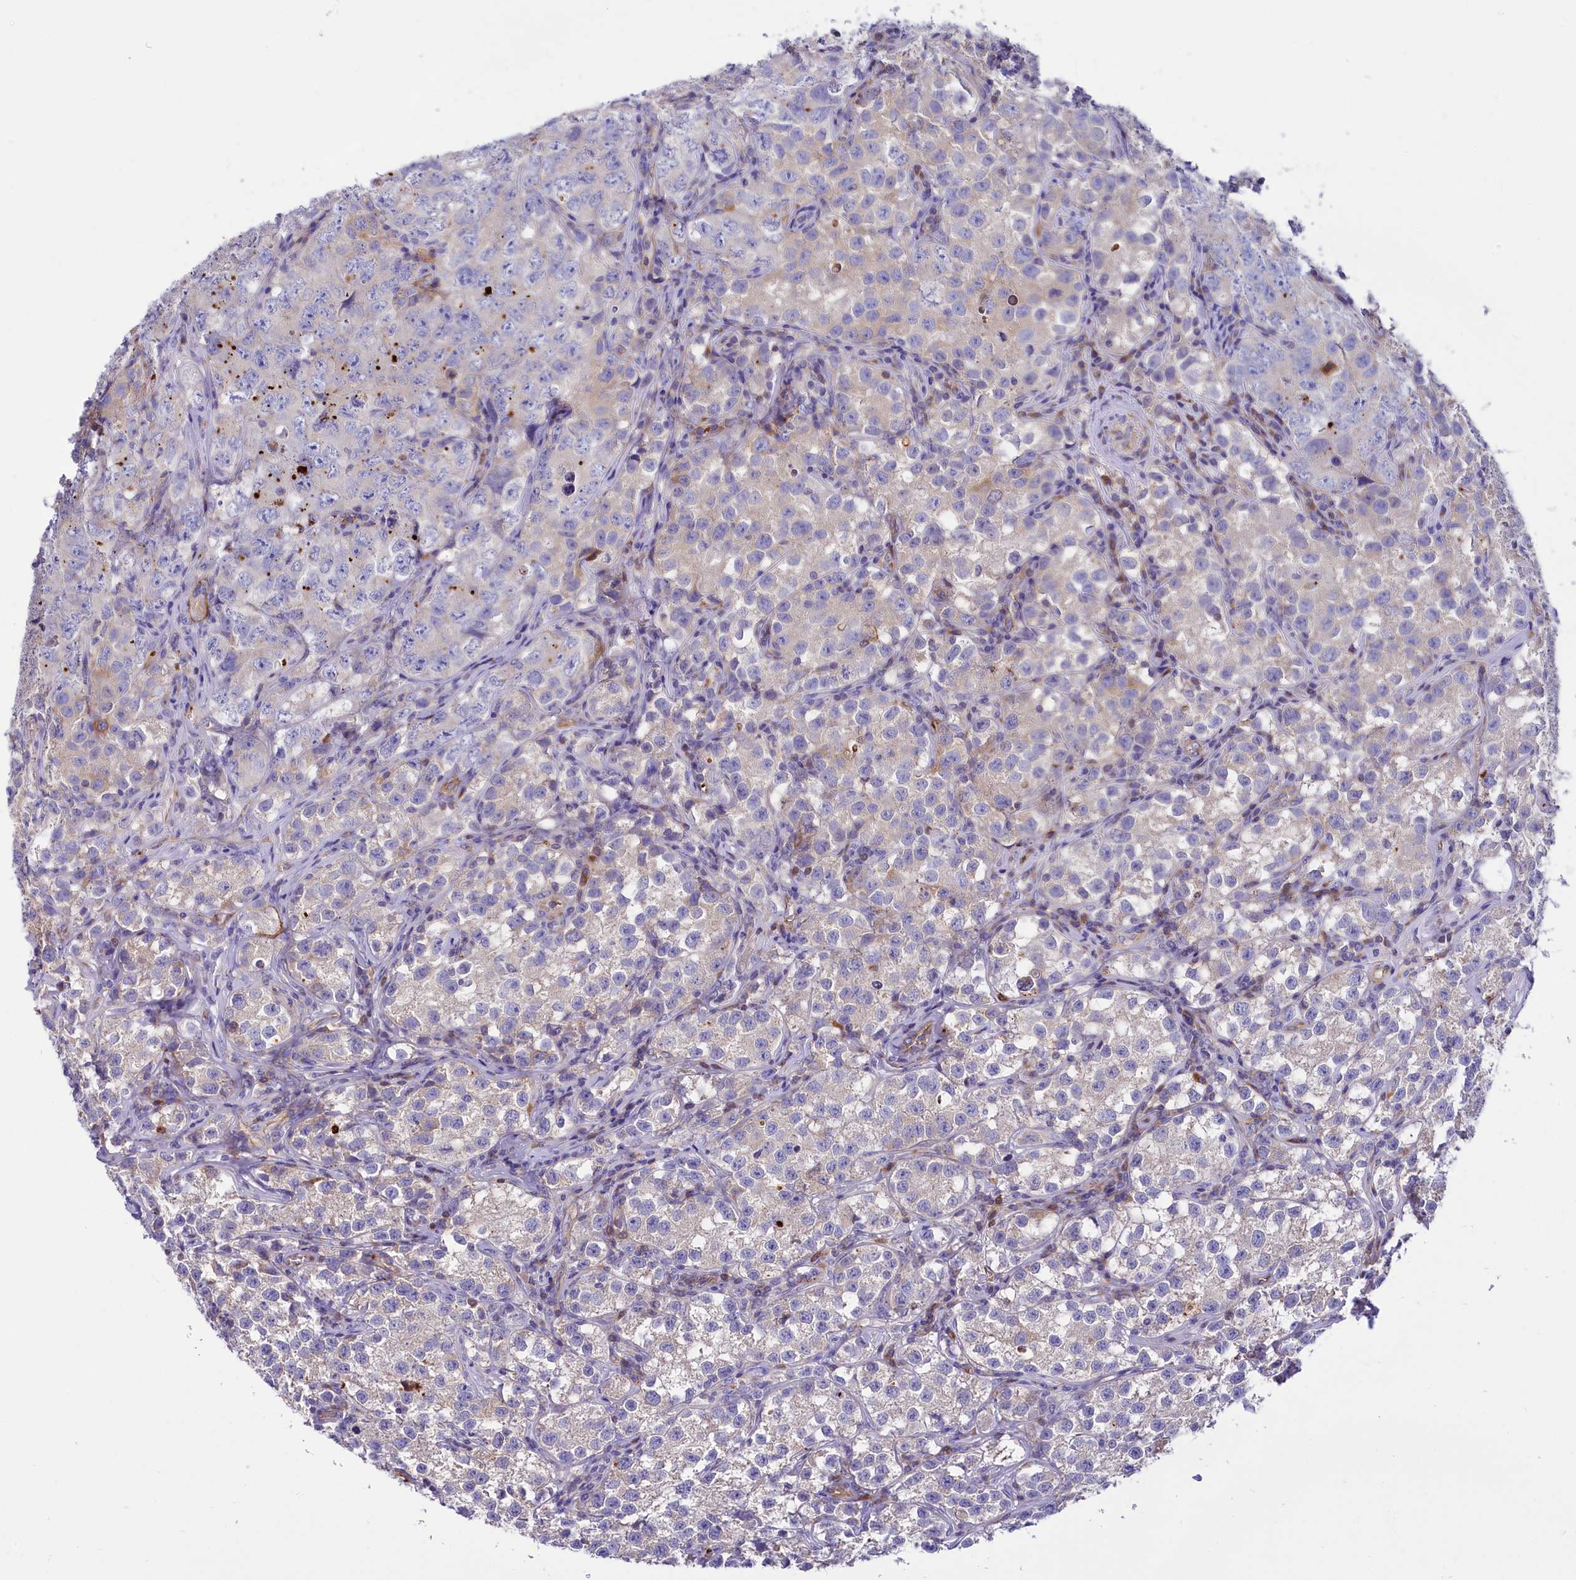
{"staining": {"intensity": "negative", "quantity": "none", "location": "none"}, "tissue": "testis cancer", "cell_type": "Tumor cells", "image_type": "cancer", "snomed": [{"axis": "morphology", "description": "Seminoma, NOS"}, {"axis": "morphology", "description": "Carcinoma, Embryonal, NOS"}, {"axis": "topography", "description": "Testis"}], "caption": "The immunohistochemistry histopathology image has no significant expression in tumor cells of testis embryonal carcinoma tissue. Brightfield microscopy of immunohistochemistry (IHC) stained with DAB (3,3'-diaminobenzidine) (brown) and hematoxylin (blue), captured at high magnification.", "gene": "LMOD3", "patient": {"sex": "male", "age": 43}}